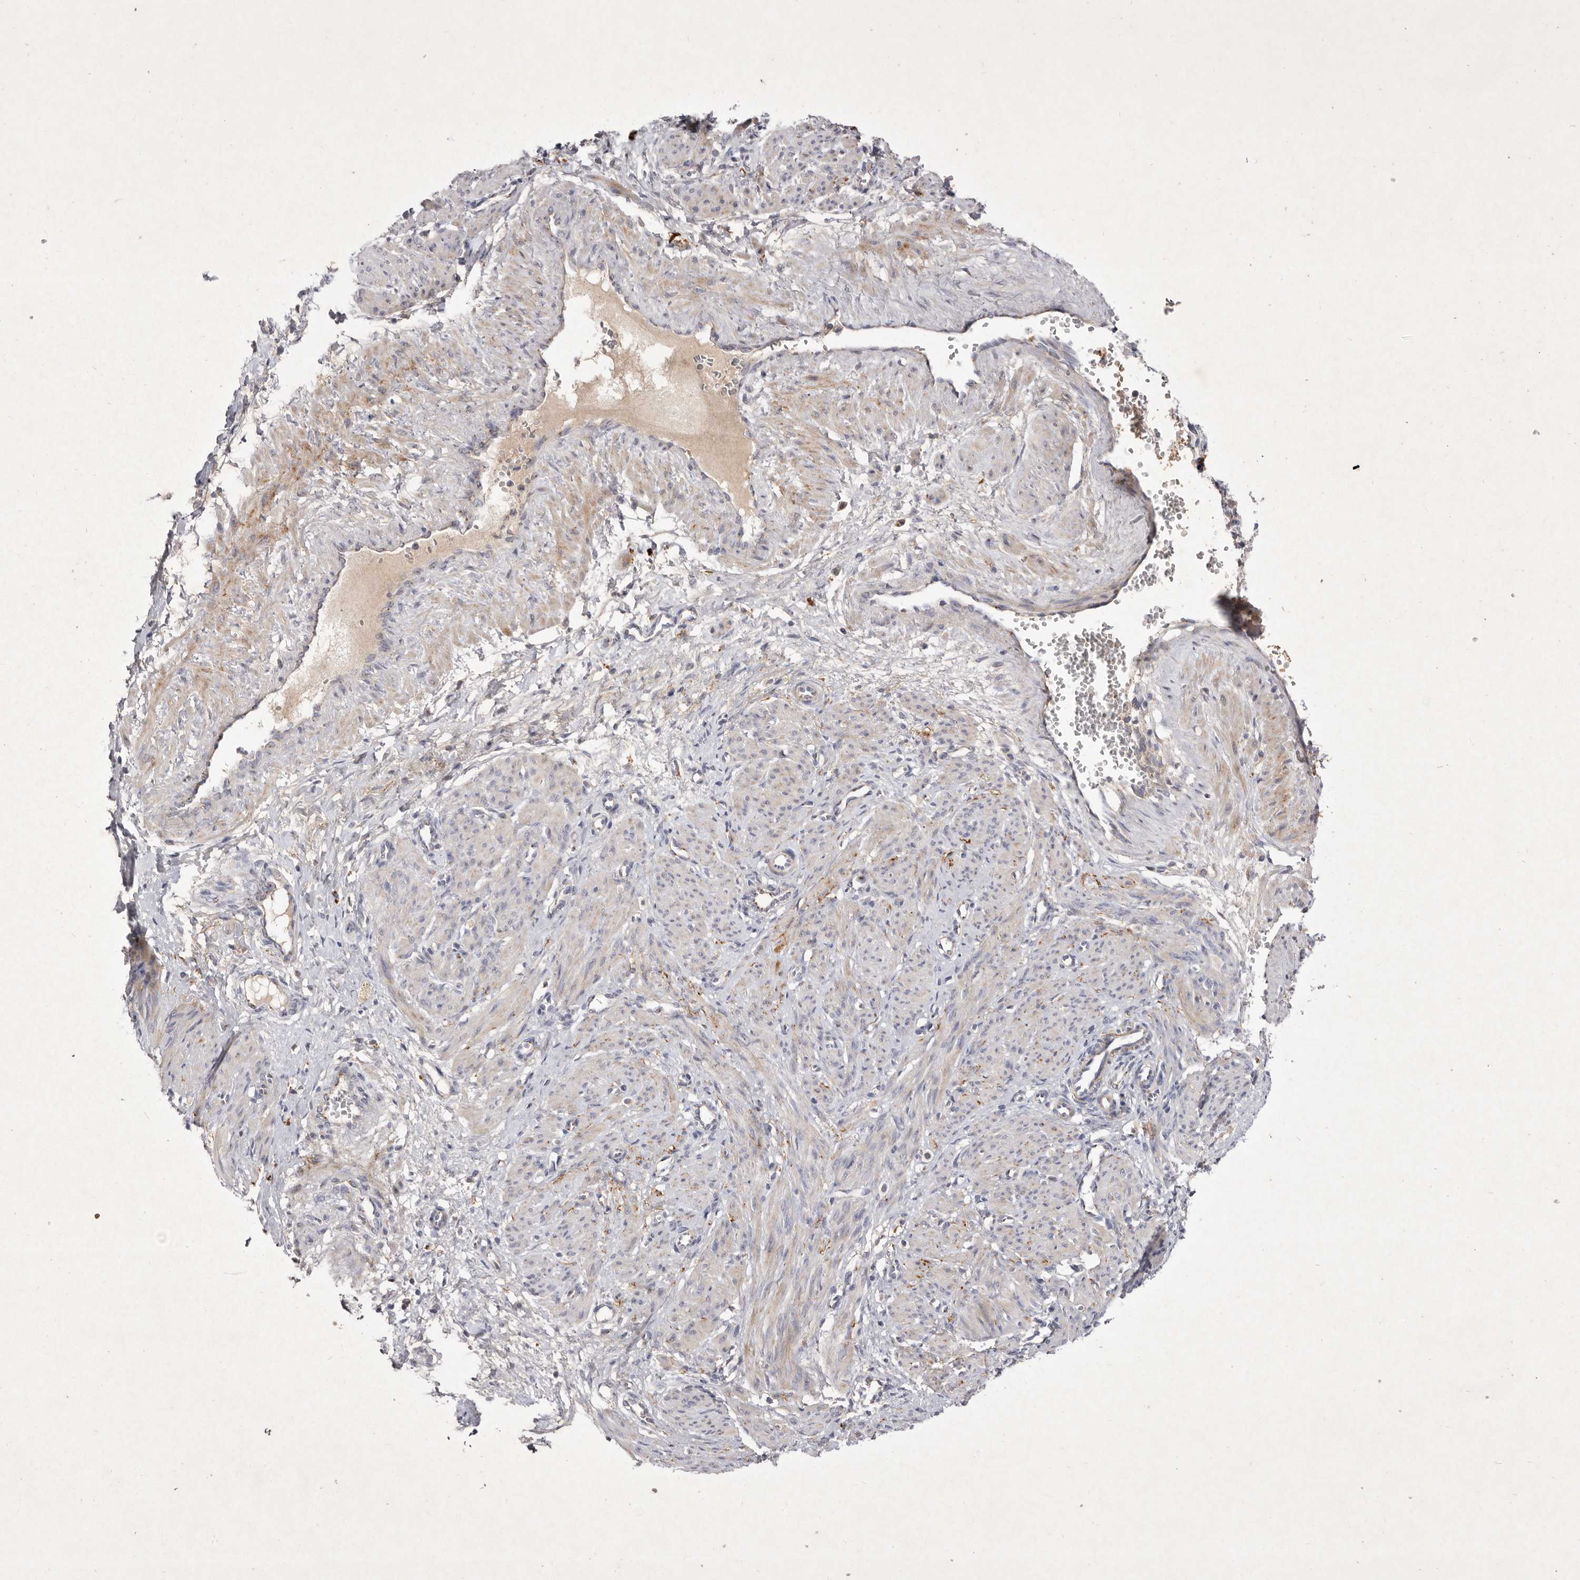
{"staining": {"intensity": "weak", "quantity": ">75%", "location": "cytoplasmic/membranous"}, "tissue": "smooth muscle", "cell_type": "Smooth muscle cells", "image_type": "normal", "snomed": [{"axis": "morphology", "description": "Normal tissue, NOS"}, {"axis": "topography", "description": "Endometrium"}], "caption": "Immunohistochemical staining of unremarkable smooth muscle demonstrates >75% levels of weak cytoplasmic/membranous protein staining in approximately >75% of smooth muscle cells.", "gene": "USP24", "patient": {"sex": "female", "age": 33}}